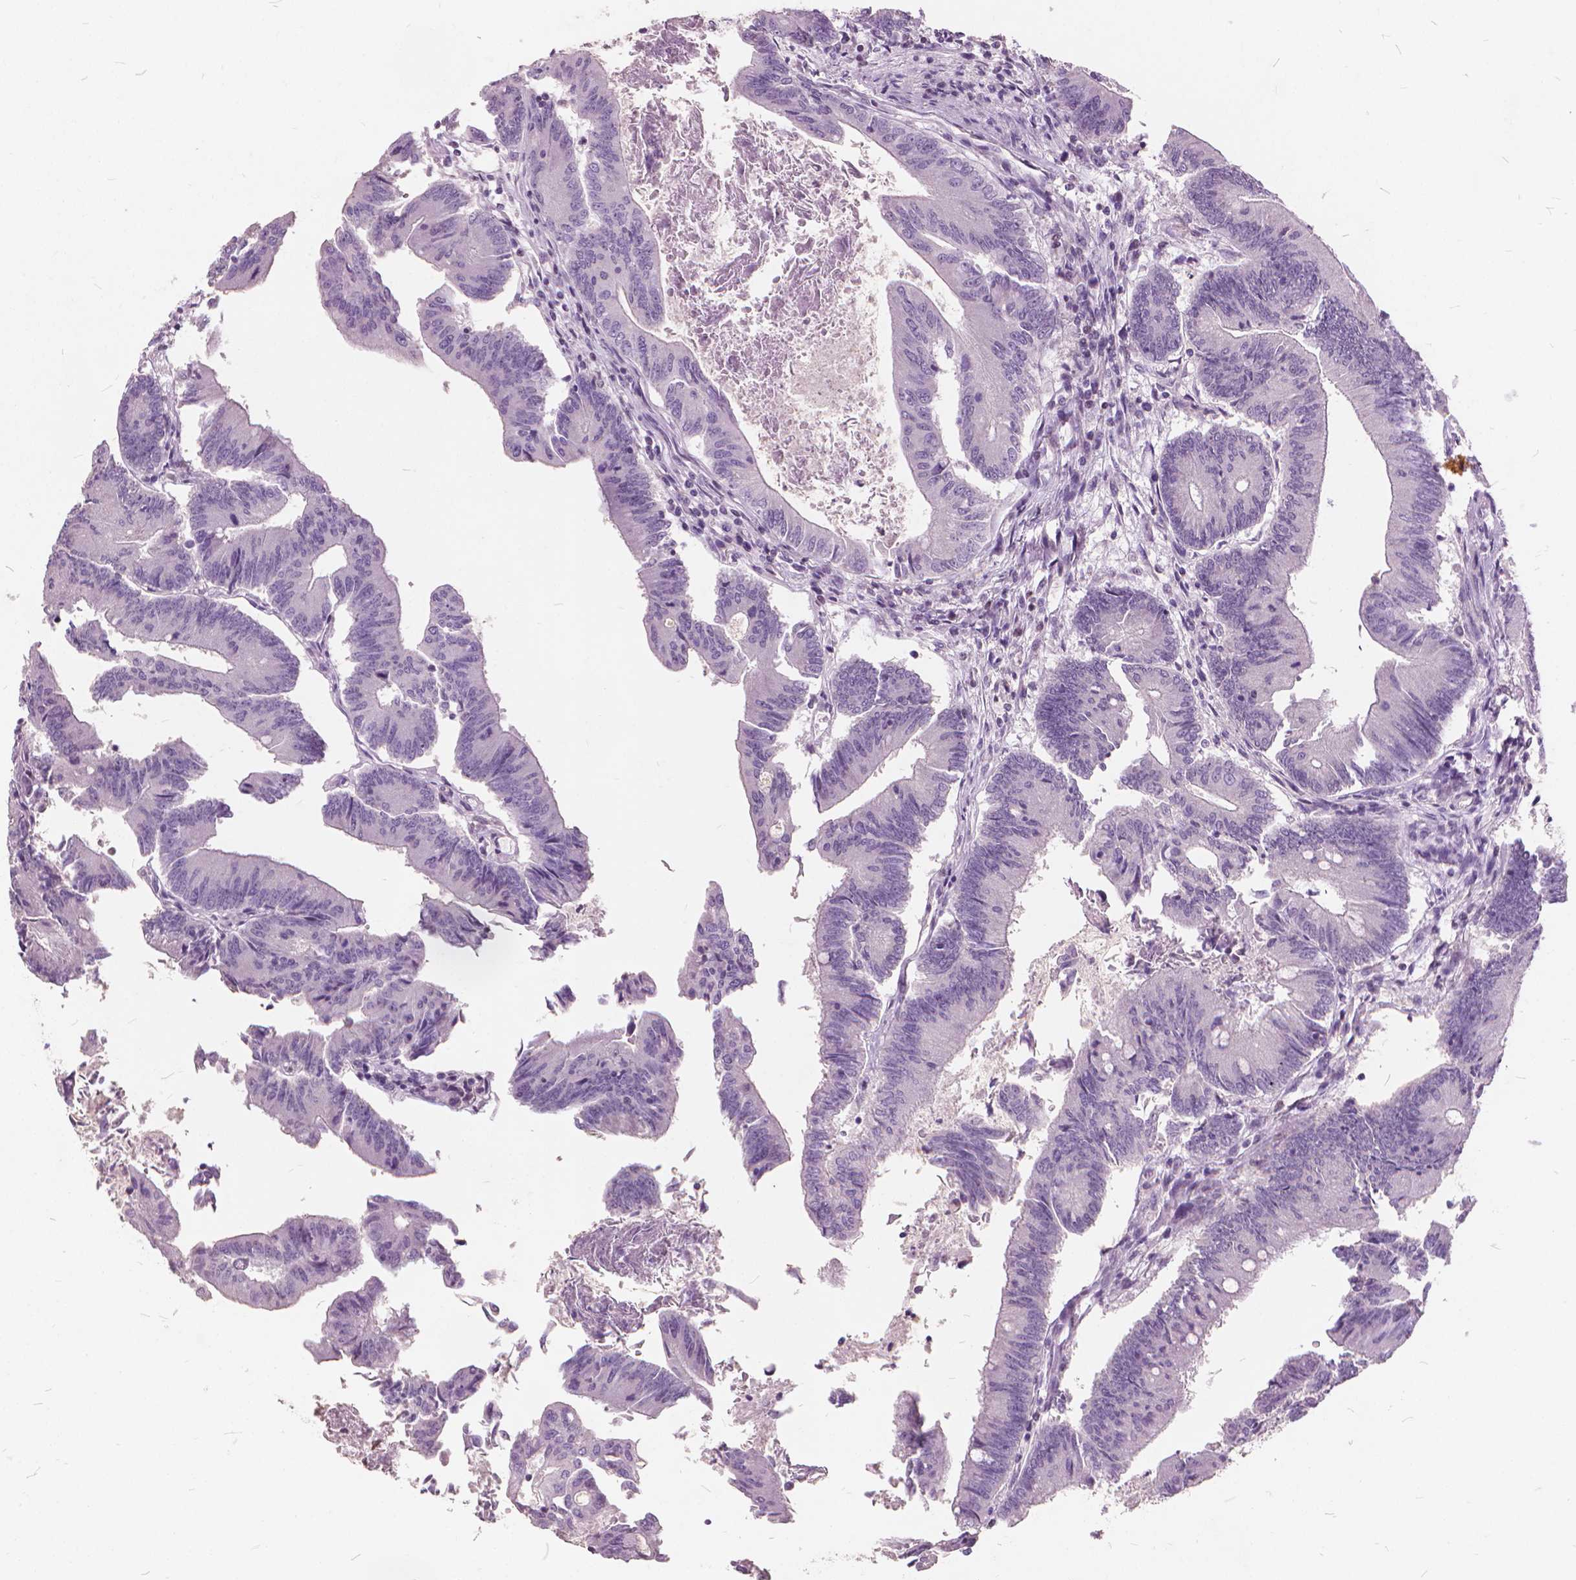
{"staining": {"intensity": "negative", "quantity": "none", "location": "none"}, "tissue": "colorectal cancer", "cell_type": "Tumor cells", "image_type": "cancer", "snomed": [{"axis": "morphology", "description": "Adenocarcinoma, NOS"}, {"axis": "topography", "description": "Colon"}], "caption": "A micrograph of human adenocarcinoma (colorectal) is negative for staining in tumor cells. Brightfield microscopy of immunohistochemistry stained with DAB (brown) and hematoxylin (blue), captured at high magnification.", "gene": "STAT5B", "patient": {"sex": "female", "age": 70}}